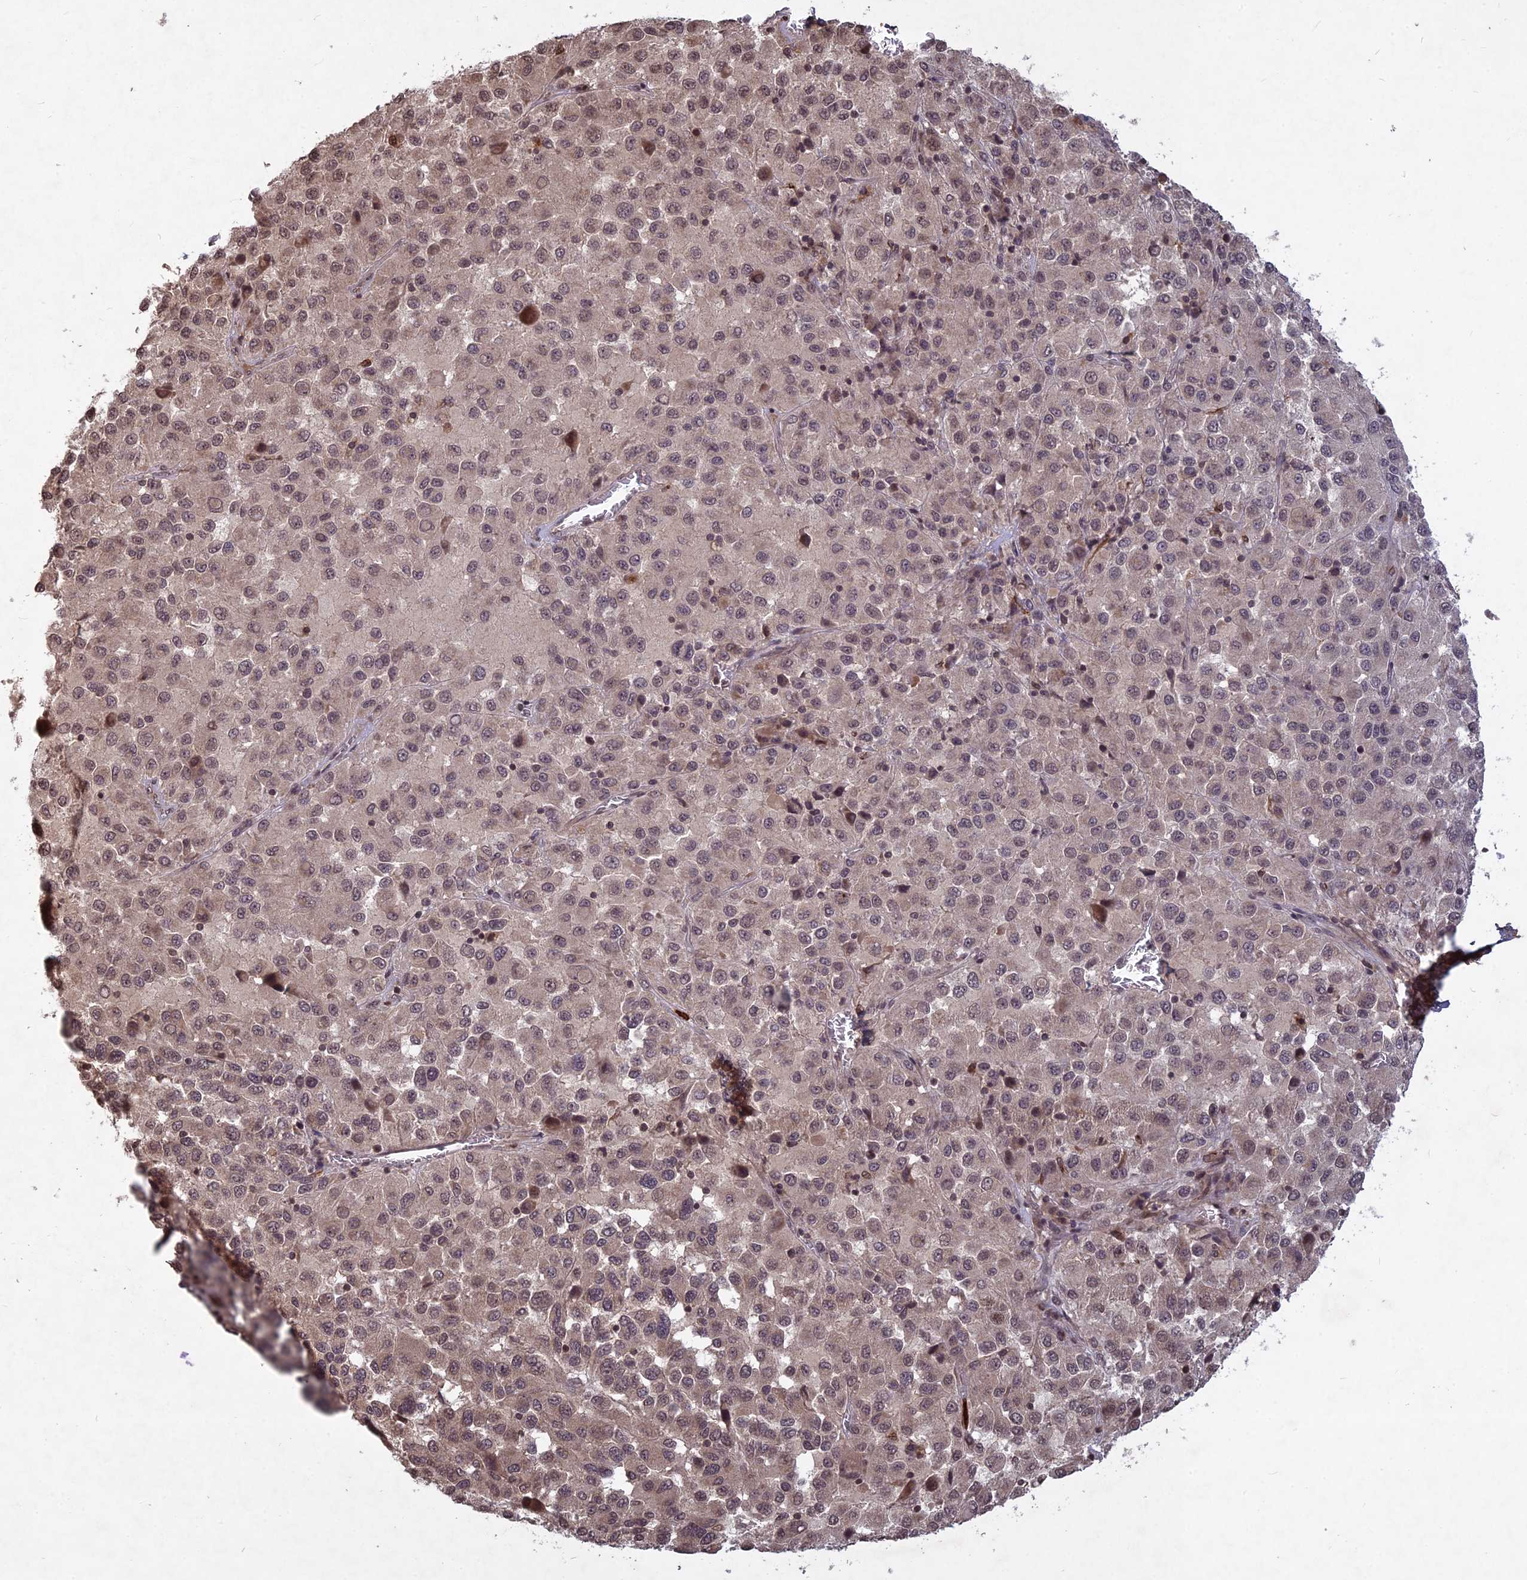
{"staining": {"intensity": "weak", "quantity": "25%-75%", "location": "nuclear"}, "tissue": "melanoma", "cell_type": "Tumor cells", "image_type": "cancer", "snomed": [{"axis": "morphology", "description": "Malignant melanoma, Metastatic site"}, {"axis": "topography", "description": "Lung"}], "caption": "An image of human melanoma stained for a protein exhibits weak nuclear brown staining in tumor cells.", "gene": "SRMS", "patient": {"sex": "male", "age": 64}}